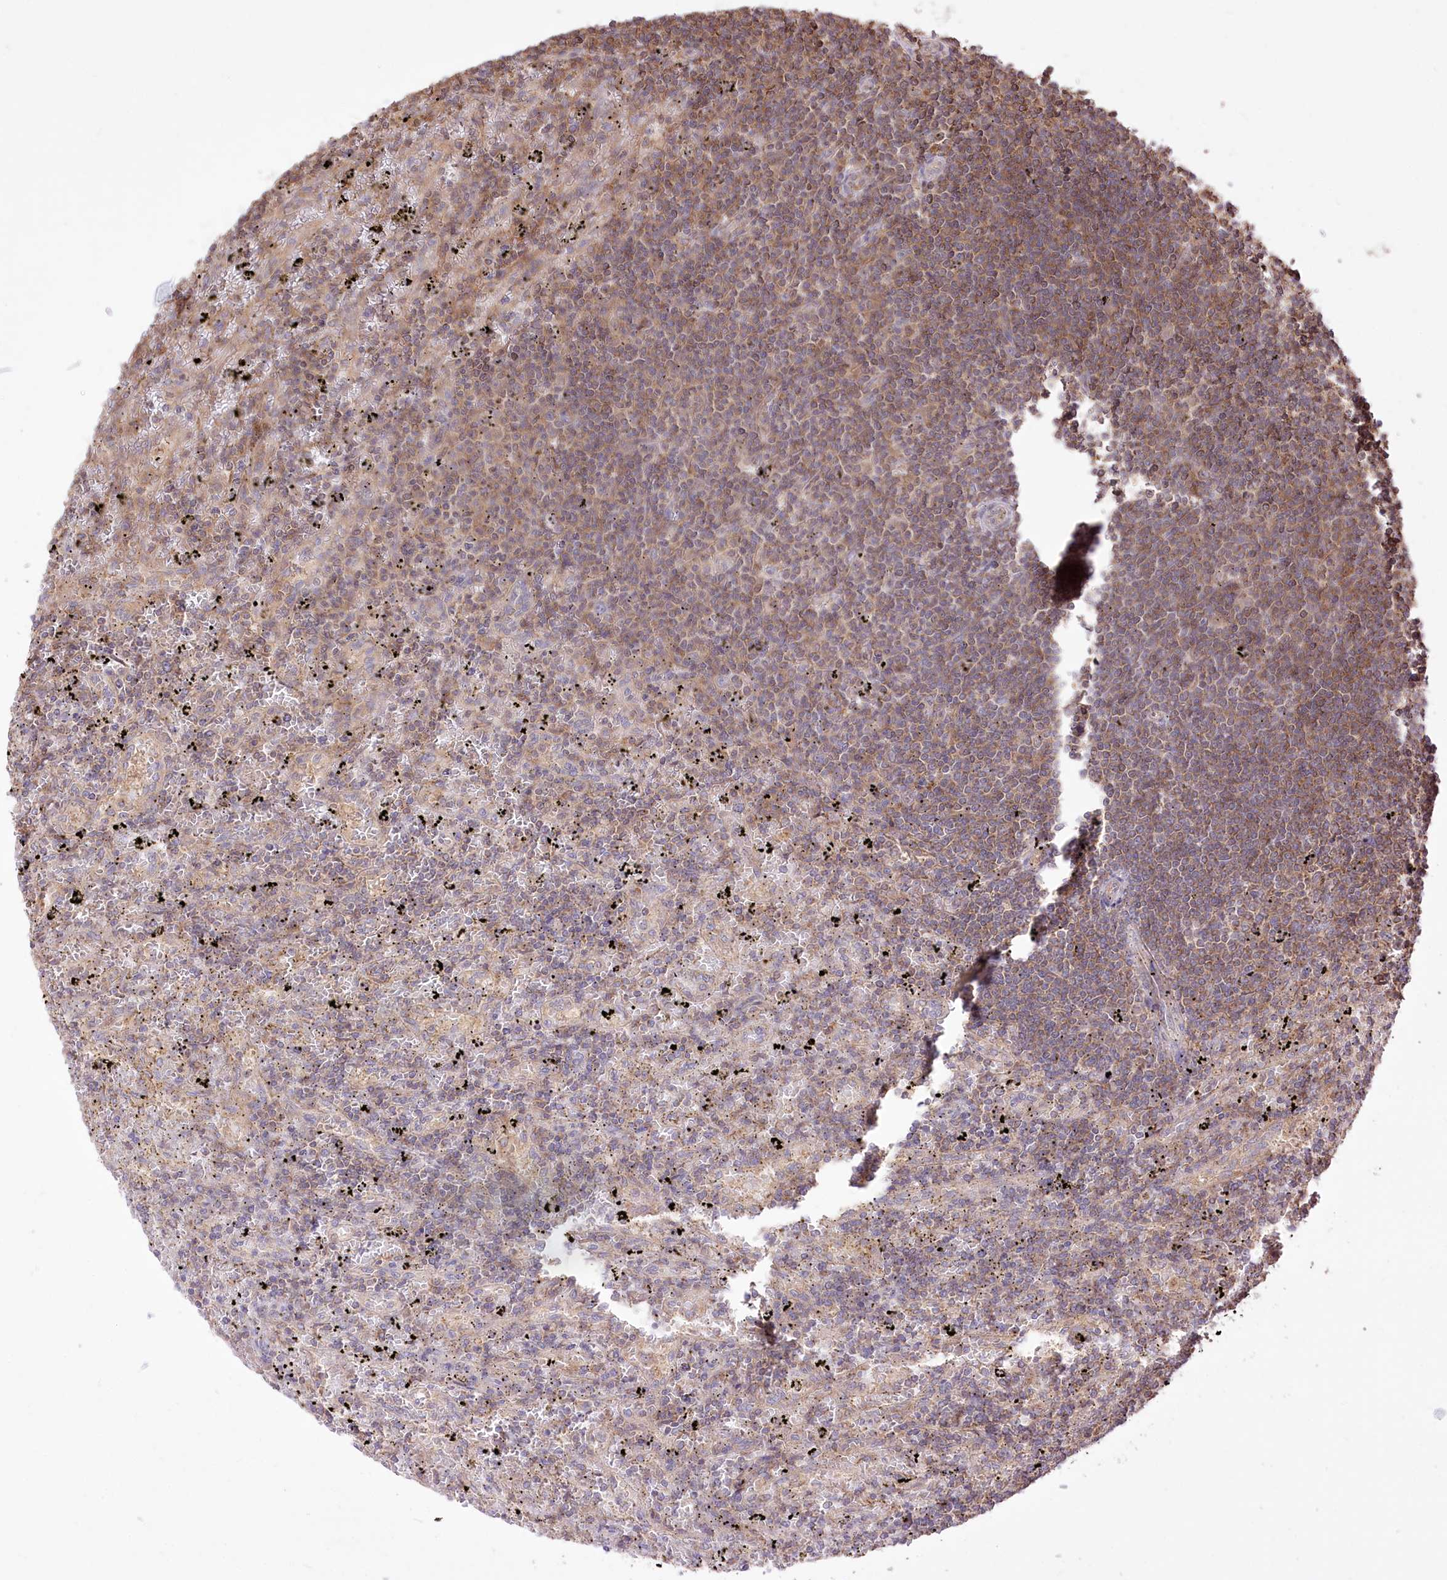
{"staining": {"intensity": "weak", "quantity": "25%-75%", "location": "cytoplasmic/membranous"}, "tissue": "lymphoma", "cell_type": "Tumor cells", "image_type": "cancer", "snomed": [{"axis": "morphology", "description": "Malignant lymphoma, non-Hodgkin's type, Low grade"}, {"axis": "topography", "description": "Spleen"}], "caption": "An IHC image of tumor tissue is shown. Protein staining in brown shows weak cytoplasmic/membranous positivity in lymphoma within tumor cells. The staining is performed using DAB (3,3'-diaminobenzidine) brown chromogen to label protein expression. The nuclei are counter-stained blue using hematoxylin.", "gene": "XYLB", "patient": {"sex": "male", "age": 76}}